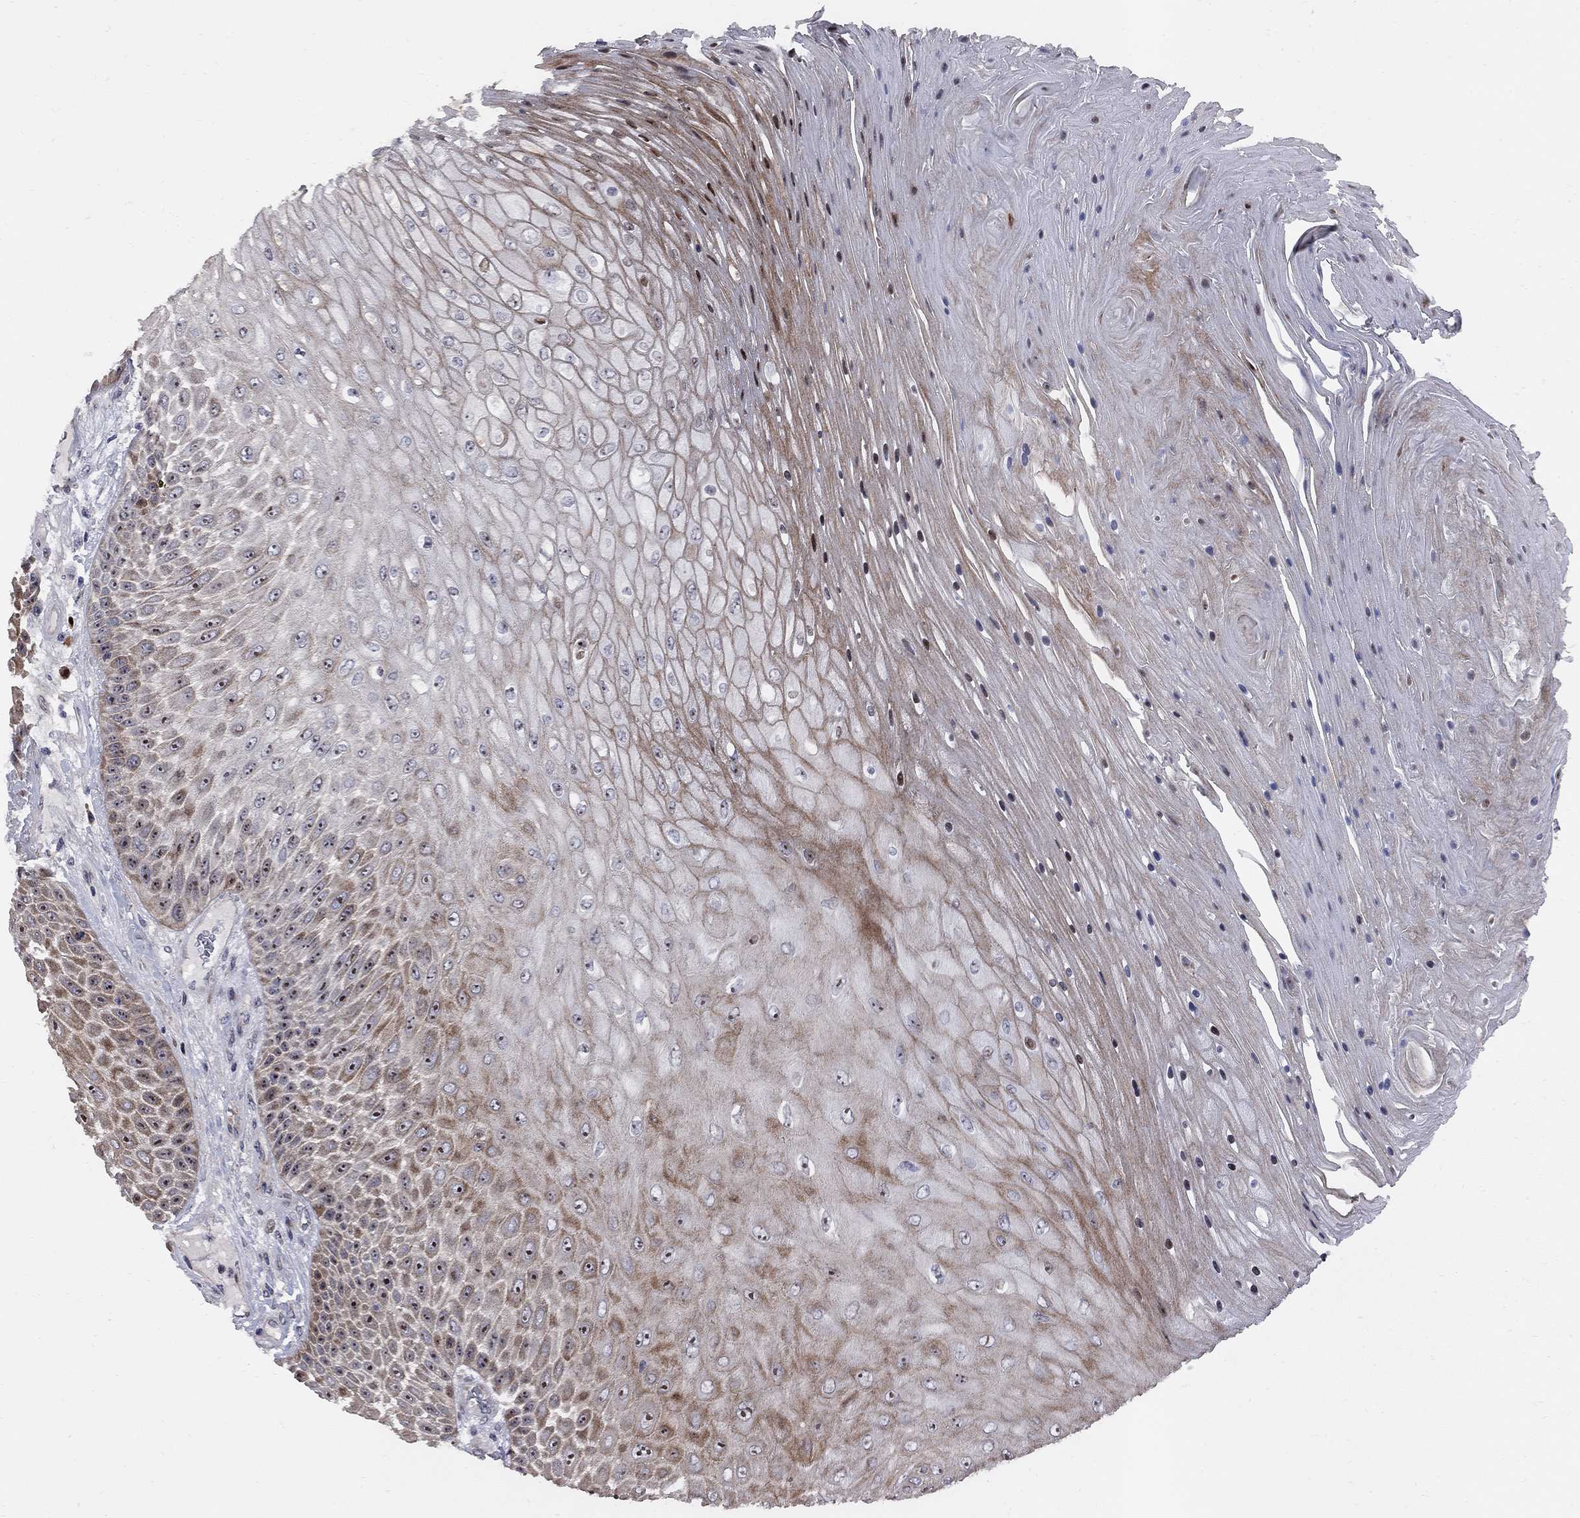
{"staining": {"intensity": "moderate", "quantity": "25%-75%", "location": "nuclear"}, "tissue": "skin cancer", "cell_type": "Tumor cells", "image_type": "cancer", "snomed": [{"axis": "morphology", "description": "Squamous cell carcinoma, NOS"}, {"axis": "topography", "description": "Skin"}], "caption": "IHC (DAB (3,3'-diaminobenzidine)) staining of human squamous cell carcinoma (skin) reveals moderate nuclear protein expression in about 25%-75% of tumor cells. (DAB IHC with brightfield microscopy, high magnification).", "gene": "DHX33", "patient": {"sex": "male", "age": 62}}